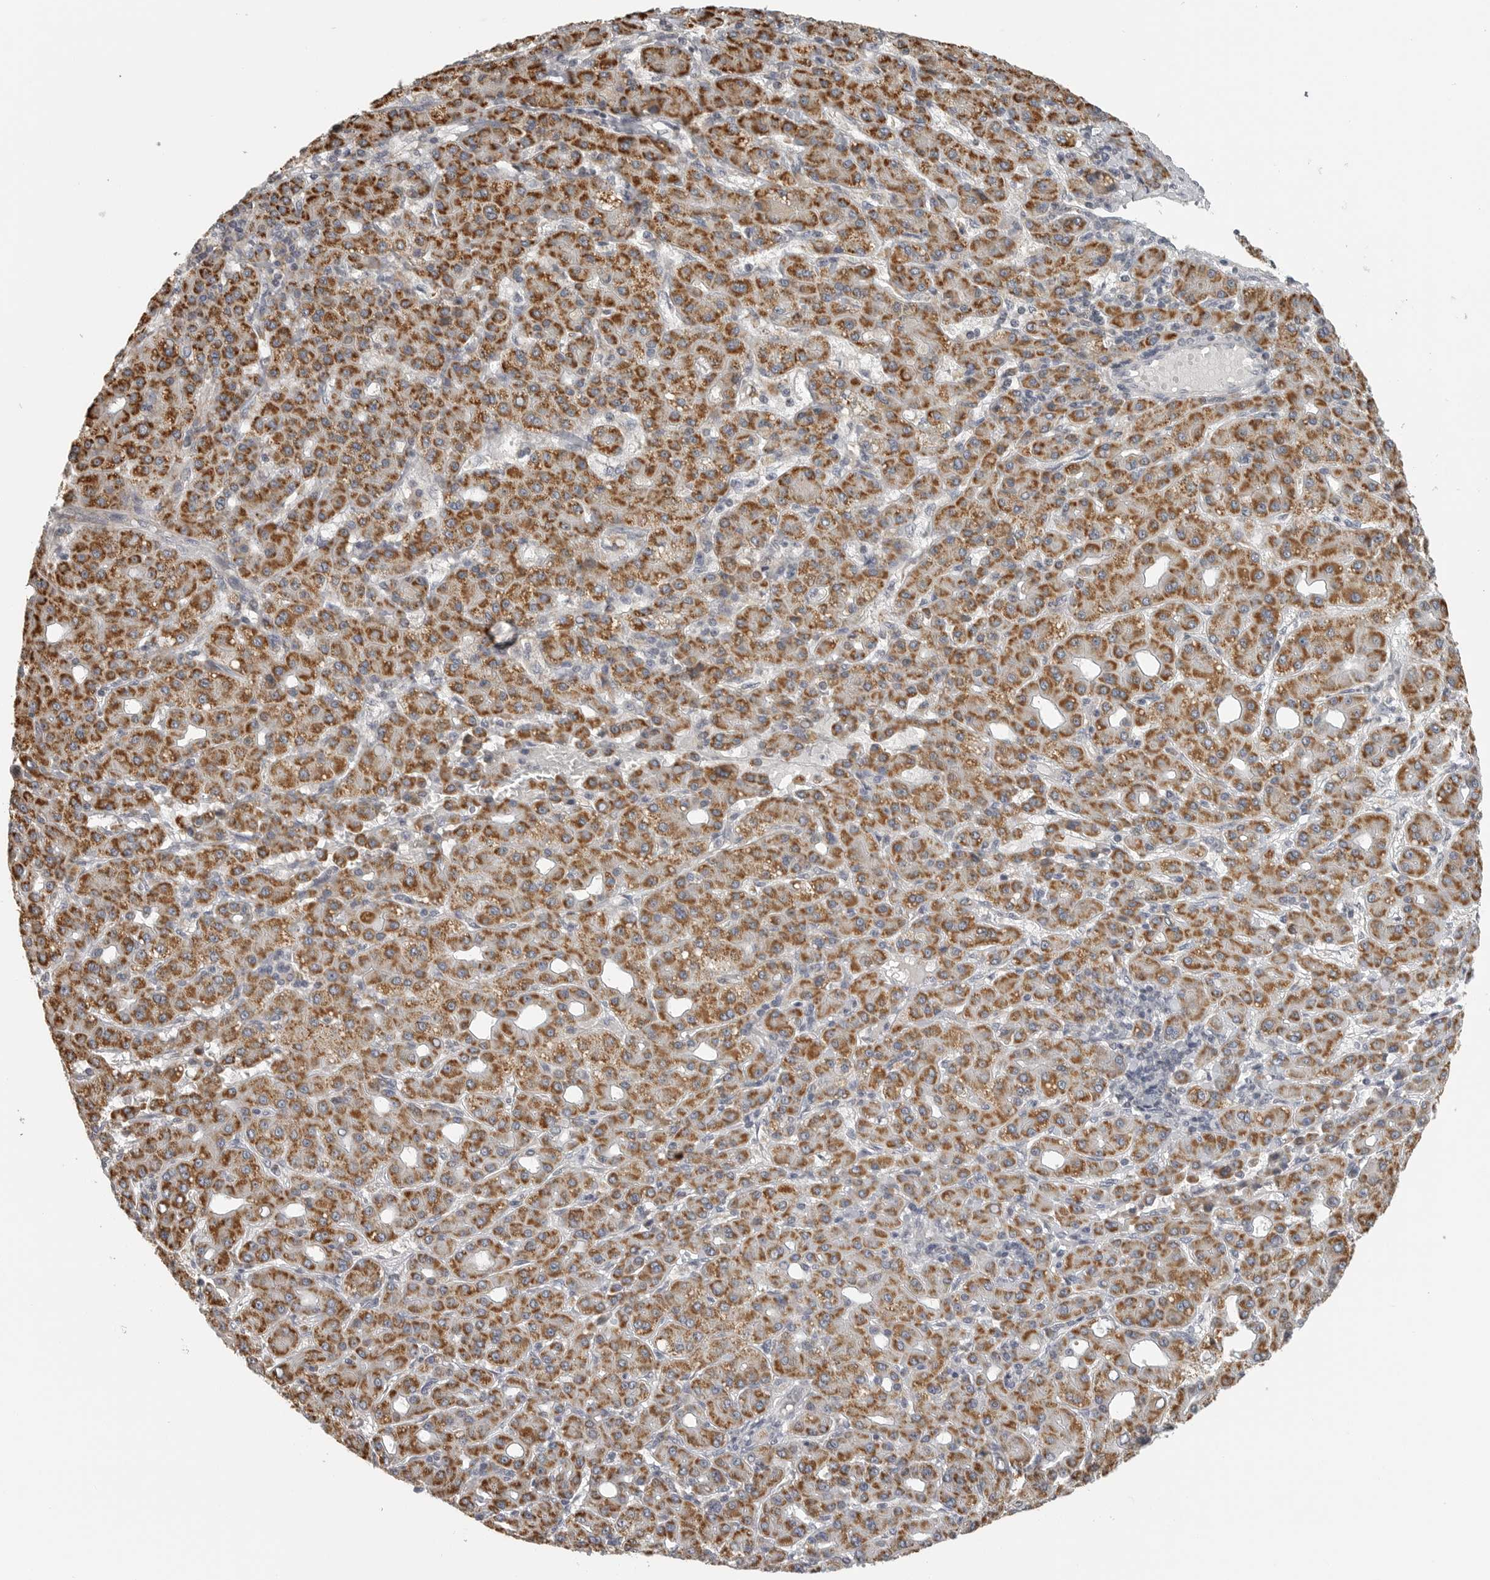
{"staining": {"intensity": "strong", "quantity": ">75%", "location": "cytoplasmic/membranous"}, "tissue": "liver cancer", "cell_type": "Tumor cells", "image_type": "cancer", "snomed": [{"axis": "morphology", "description": "Carcinoma, Hepatocellular, NOS"}, {"axis": "topography", "description": "Liver"}], "caption": "About >75% of tumor cells in liver cancer exhibit strong cytoplasmic/membranous protein expression as visualized by brown immunohistochemical staining.", "gene": "RXFP3", "patient": {"sex": "male", "age": 65}}